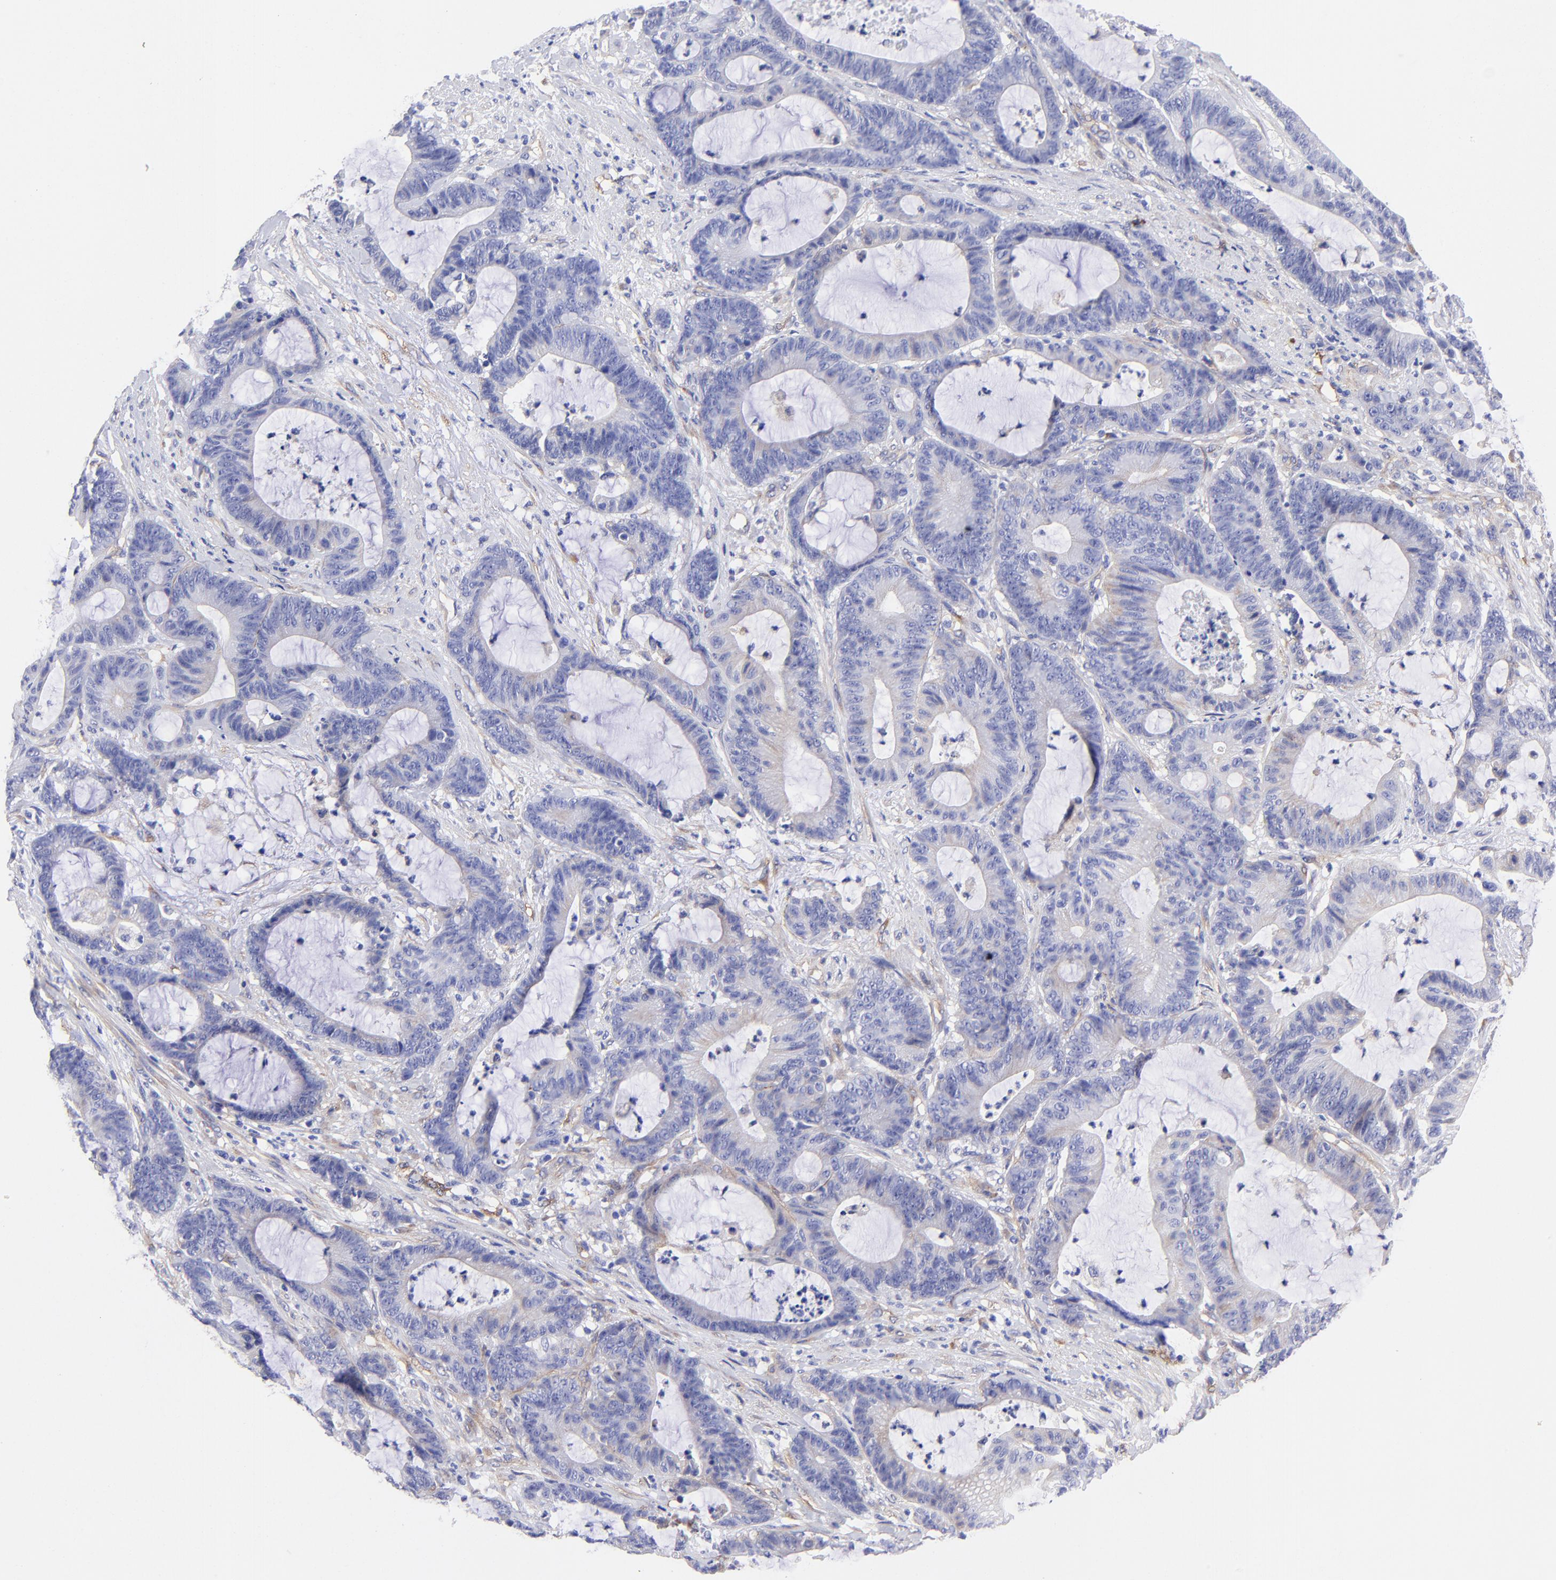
{"staining": {"intensity": "weak", "quantity": "<25%", "location": "cytoplasmic/membranous"}, "tissue": "colorectal cancer", "cell_type": "Tumor cells", "image_type": "cancer", "snomed": [{"axis": "morphology", "description": "Adenocarcinoma, NOS"}, {"axis": "topography", "description": "Colon"}], "caption": "Histopathology image shows no protein positivity in tumor cells of colorectal cancer tissue.", "gene": "PPFIBP1", "patient": {"sex": "female", "age": 84}}